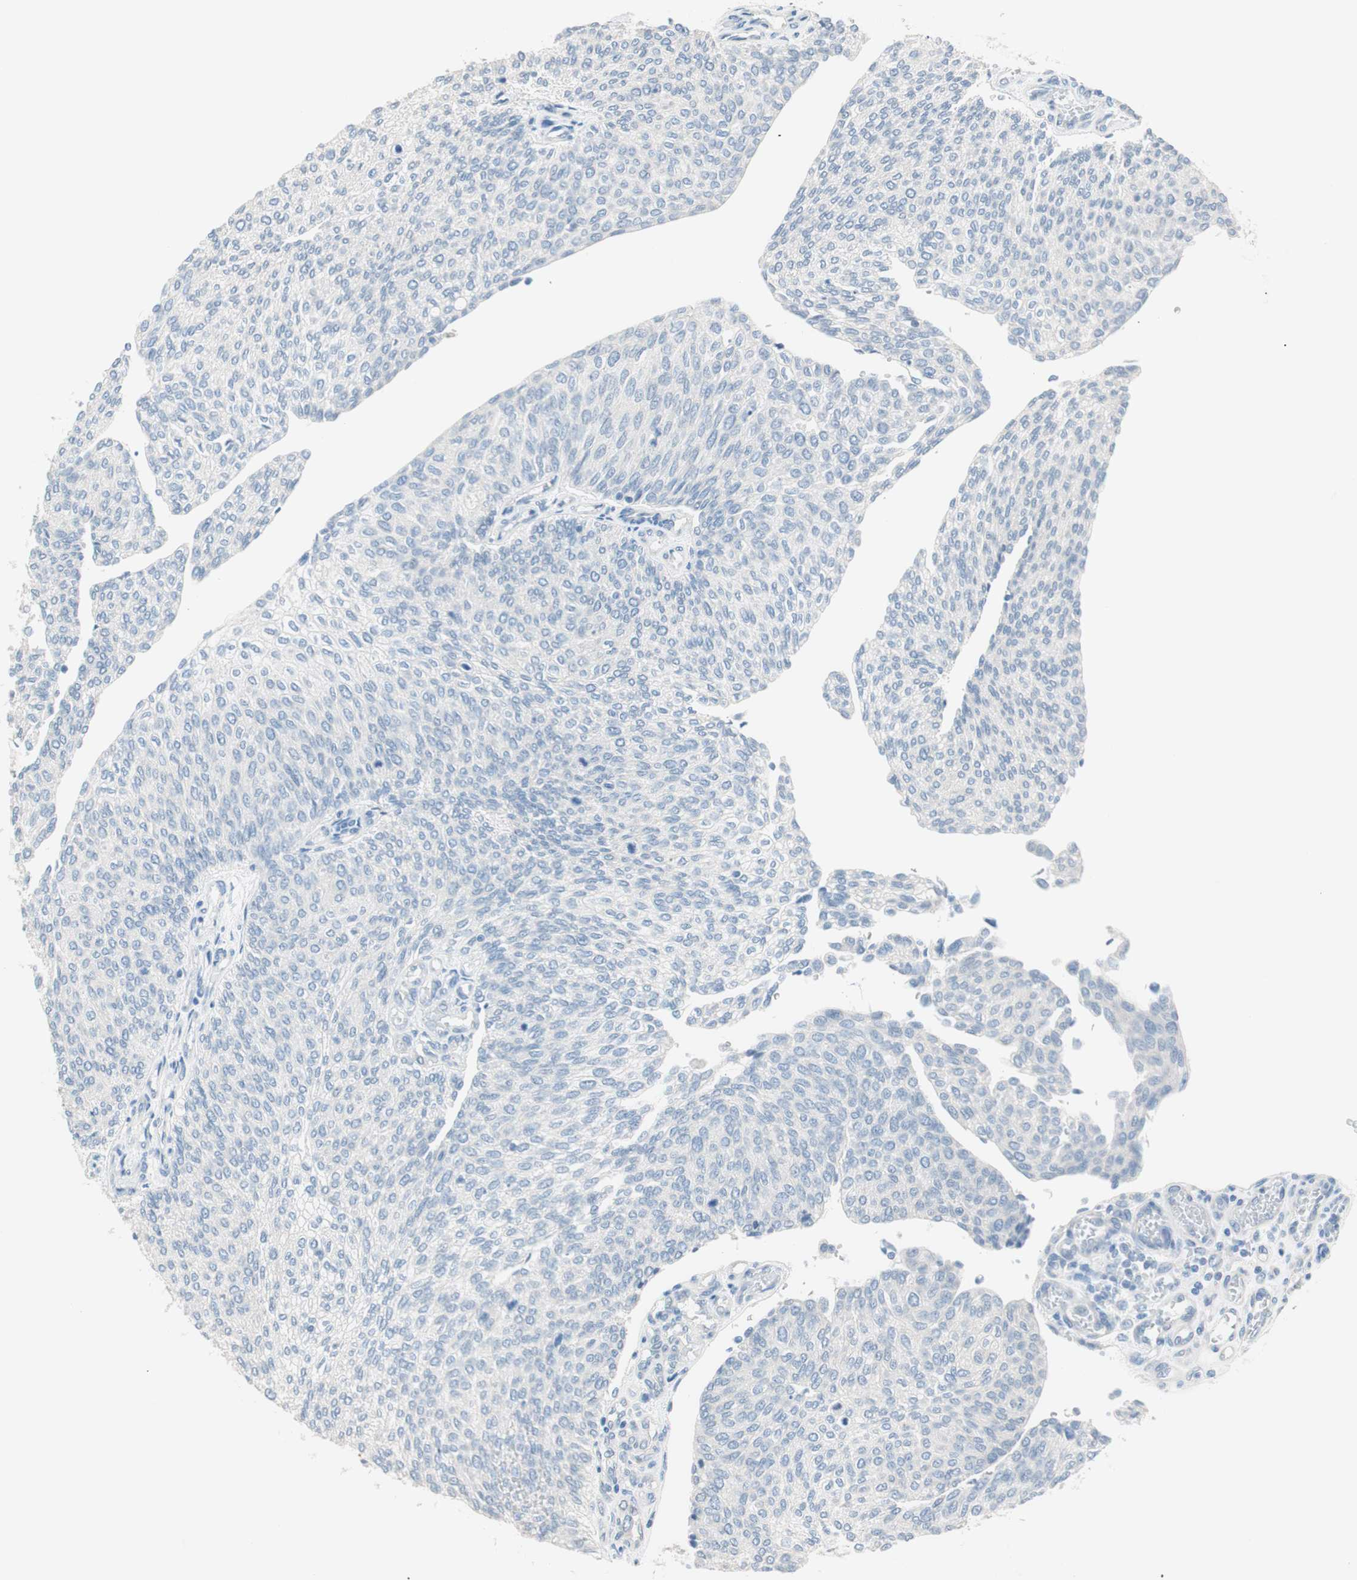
{"staining": {"intensity": "negative", "quantity": "none", "location": "none"}, "tissue": "urothelial cancer", "cell_type": "Tumor cells", "image_type": "cancer", "snomed": [{"axis": "morphology", "description": "Urothelial carcinoma, Low grade"}, {"axis": "topography", "description": "Urinary bladder"}], "caption": "The IHC histopathology image has no significant positivity in tumor cells of urothelial cancer tissue. (DAB immunohistochemistry visualized using brightfield microscopy, high magnification).", "gene": "VIL1", "patient": {"sex": "female", "age": 79}}